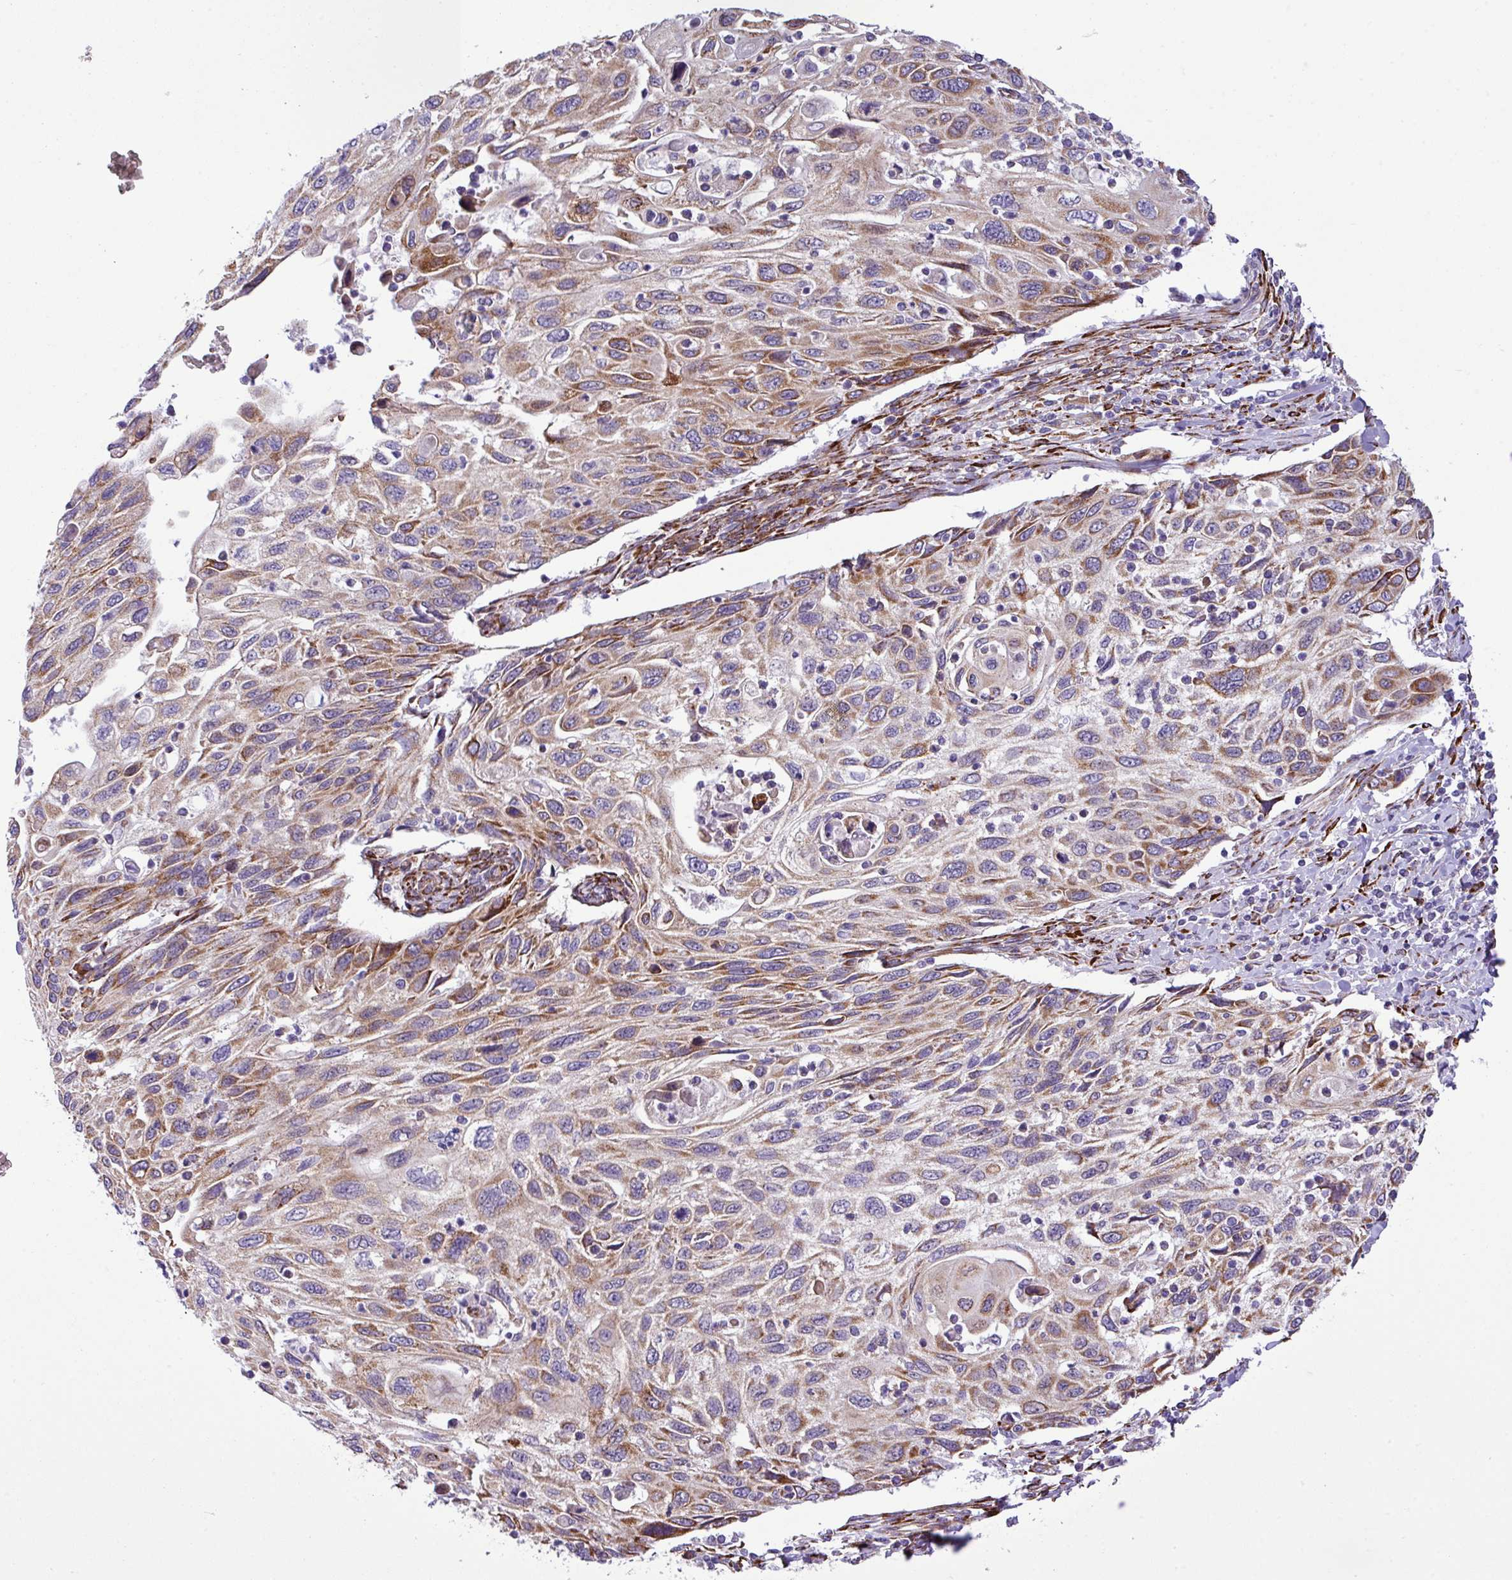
{"staining": {"intensity": "moderate", "quantity": ">75%", "location": "cytoplasmic/membranous"}, "tissue": "cervical cancer", "cell_type": "Tumor cells", "image_type": "cancer", "snomed": [{"axis": "morphology", "description": "Squamous cell carcinoma, NOS"}, {"axis": "topography", "description": "Cervix"}], "caption": "Cervical squamous cell carcinoma tissue reveals moderate cytoplasmic/membranous positivity in approximately >75% of tumor cells Ihc stains the protein of interest in brown and the nuclei are stained blue.", "gene": "CFAP97", "patient": {"sex": "female", "age": 70}}